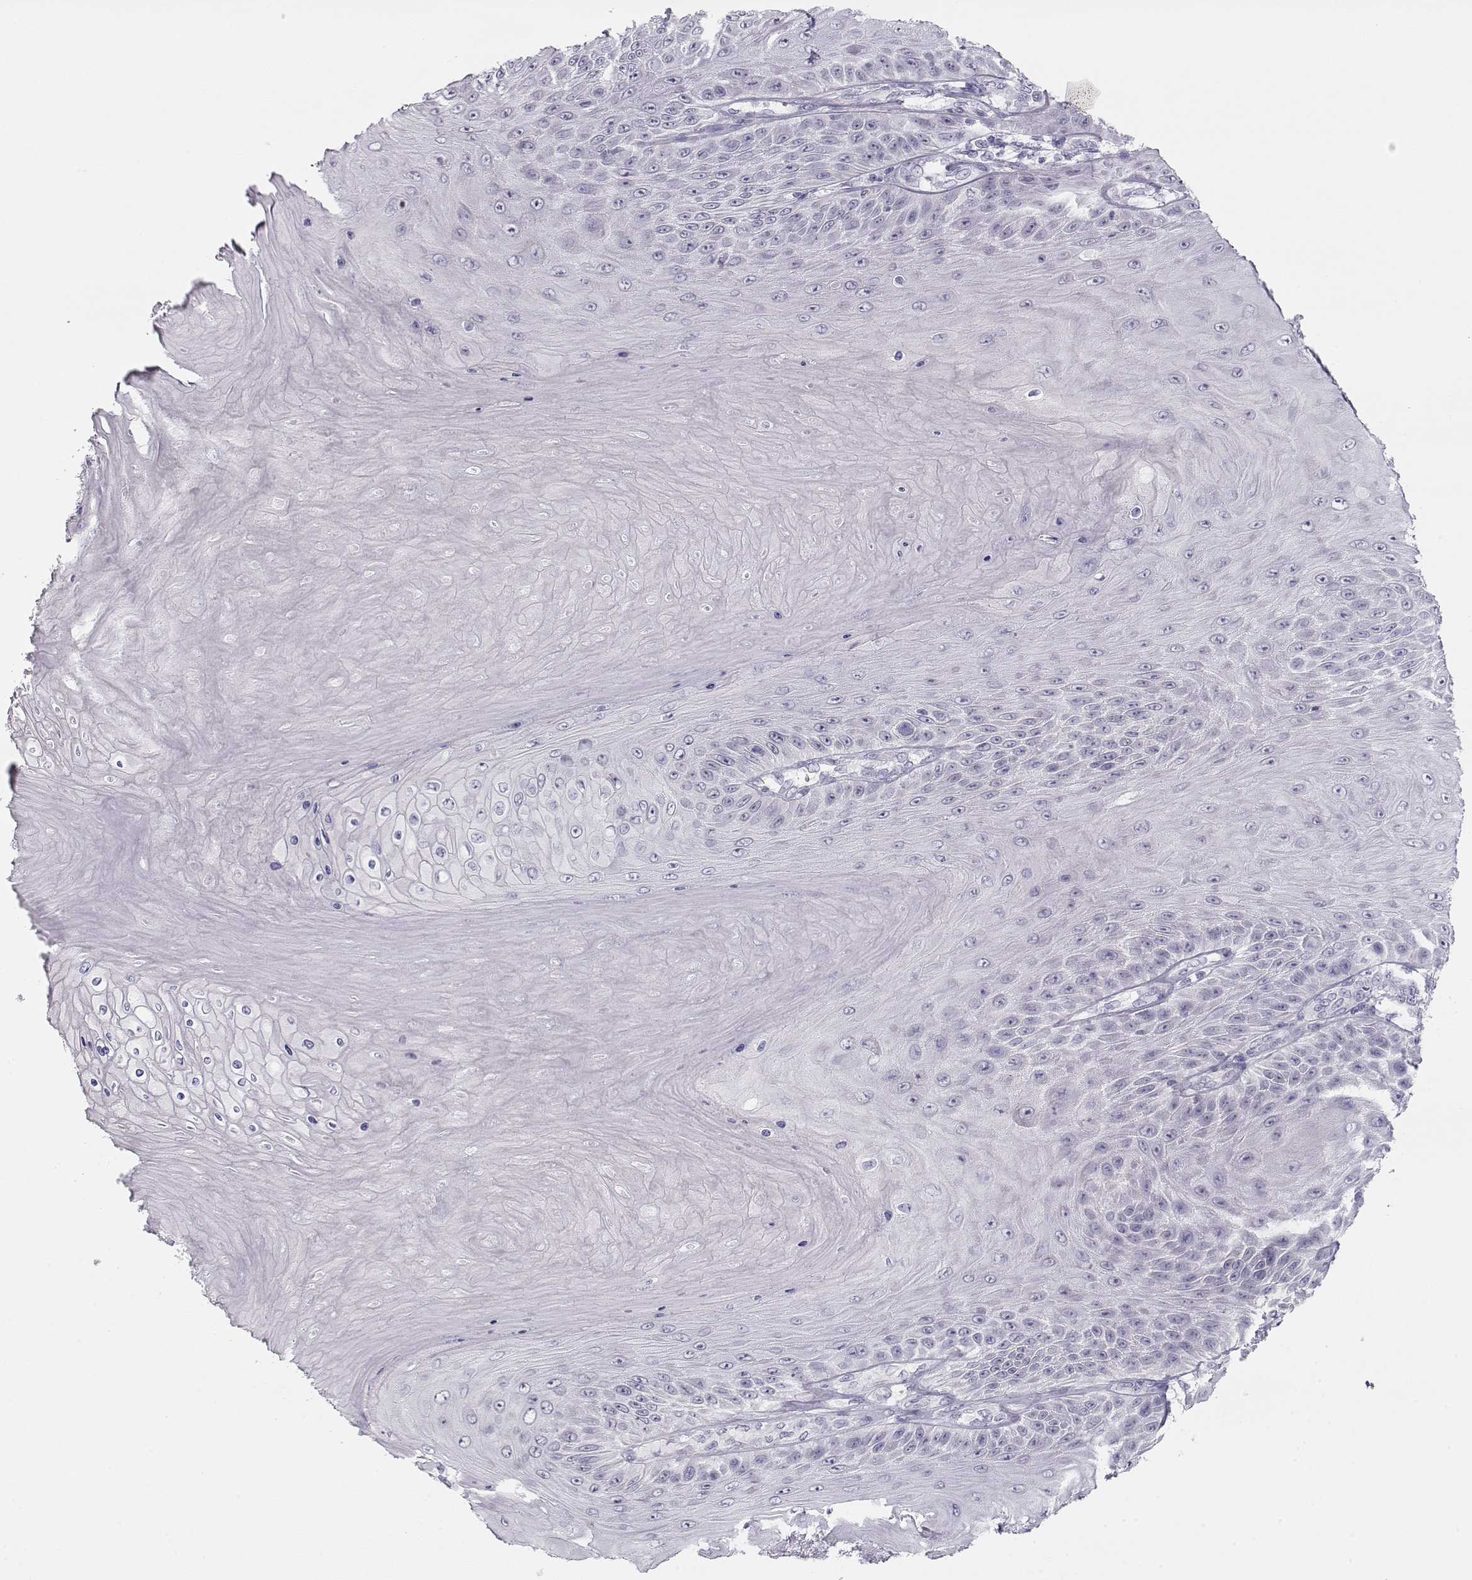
{"staining": {"intensity": "negative", "quantity": "none", "location": "none"}, "tissue": "skin cancer", "cell_type": "Tumor cells", "image_type": "cancer", "snomed": [{"axis": "morphology", "description": "Squamous cell carcinoma, NOS"}, {"axis": "topography", "description": "Skin"}], "caption": "Immunohistochemistry (IHC) photomicrograph of neoplastic tissue: skin cancer (squamous cell carcinoma) stained with DAB (3,3'-diaminobenzidine) demonstrates no significant protein staining in tumor cells.", "gene": "IMPG1", "patient": {"sex": "male", "age": 62}}